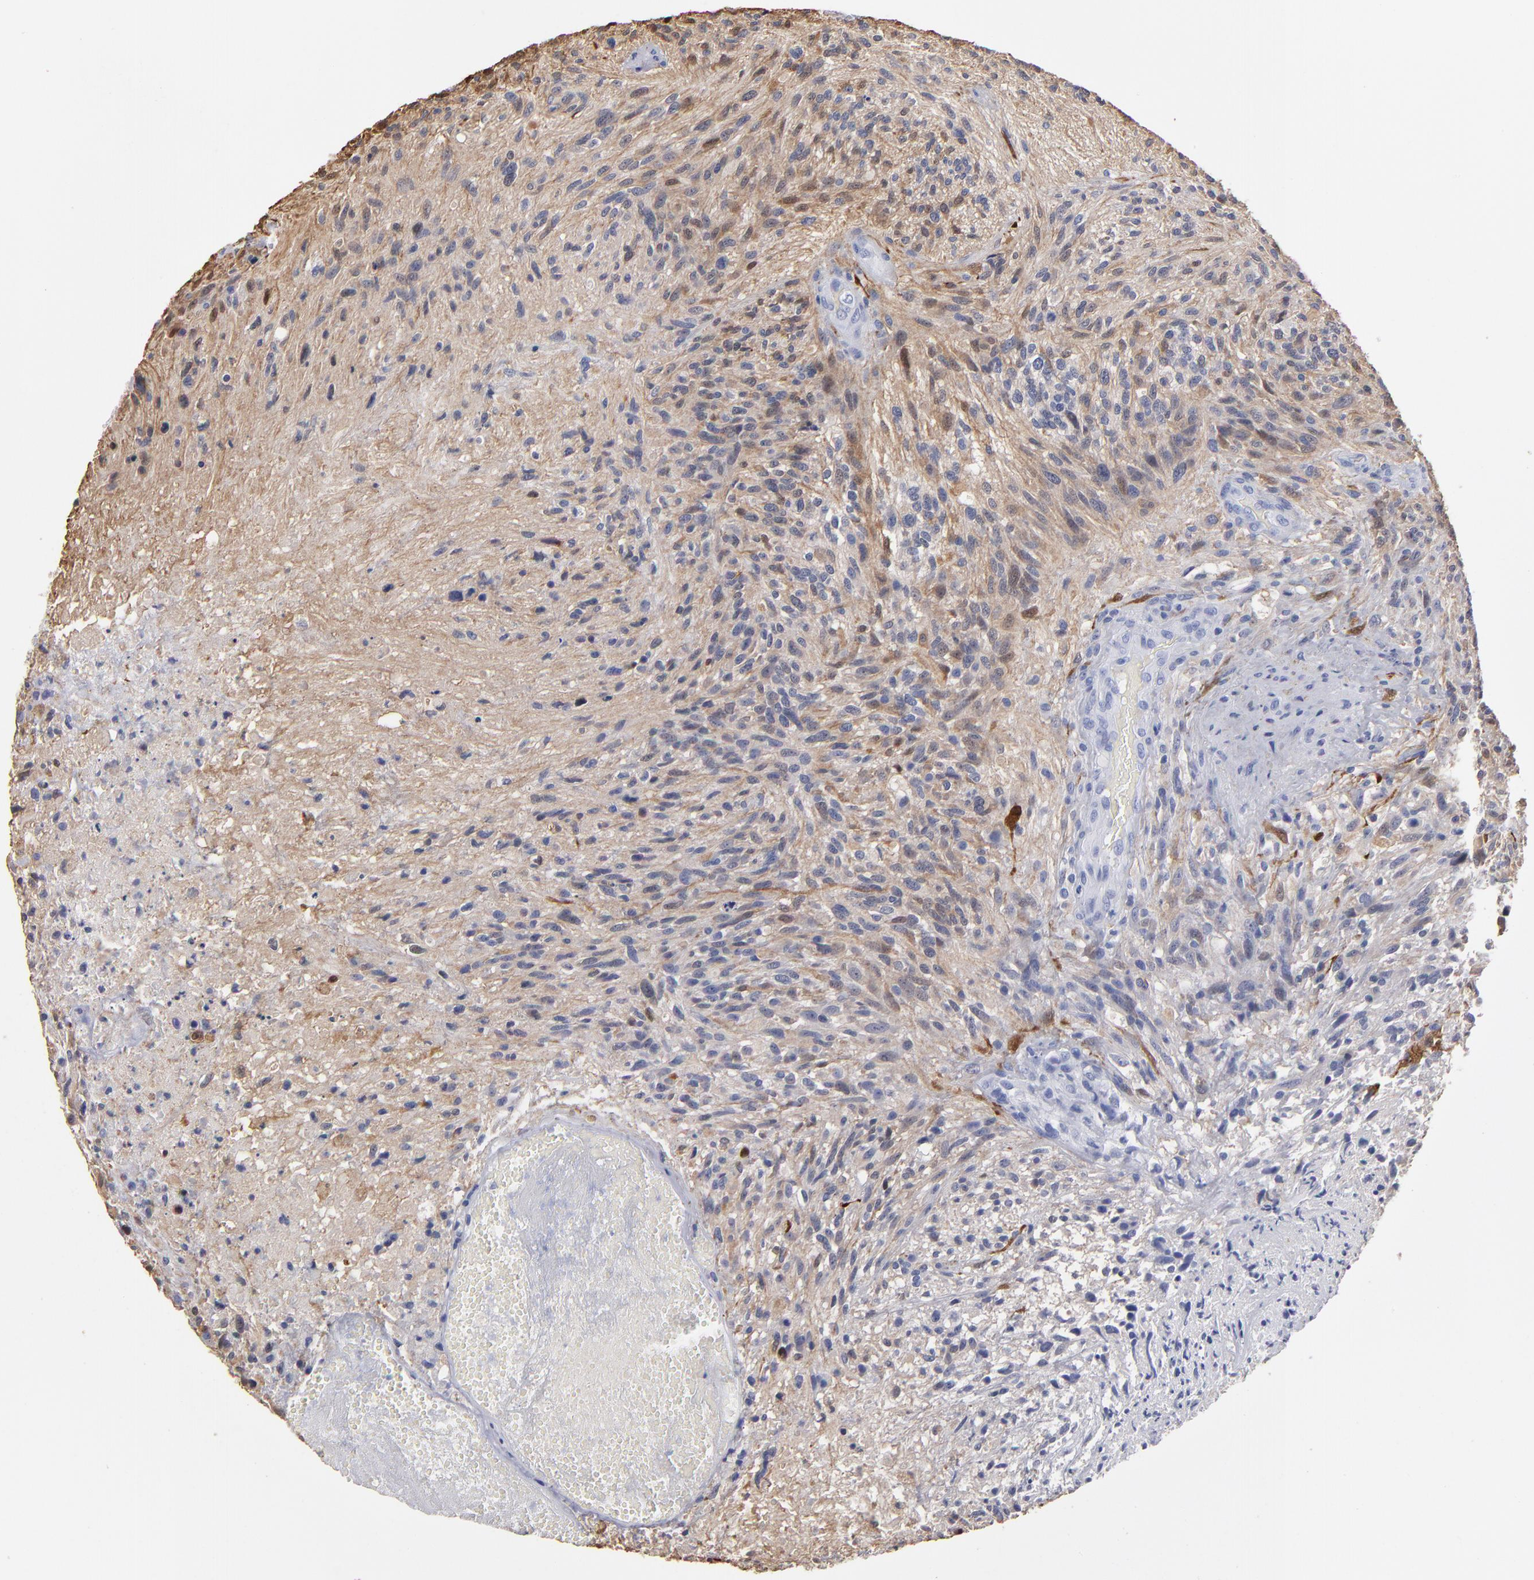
{"staining": {"intensity": "moderate", "quantity": "25%-75%", "location": "cytoplasmic/membranous,nuclear"}, "tissue": "glioma", "cell_type": "Tumor cells", "image_type": "cancer", "snomed": [{"axis": "morphology", "description": "Normal tissue, NOS"}, {"axis": "morphology", "description": "Glioma, malignant, High grade"}, {"axis": "topography", "description": "Cerebral cortex"}], "caption": "This is an image of immunohistochemistry (IHC) staining of malignant glioma (high-grade), which shows moderate staining in the cytoplasmic/membranous and nuclear of tumor cells.", "gene": "FABP4", "patient": {"sex": "male", "age": 75}}